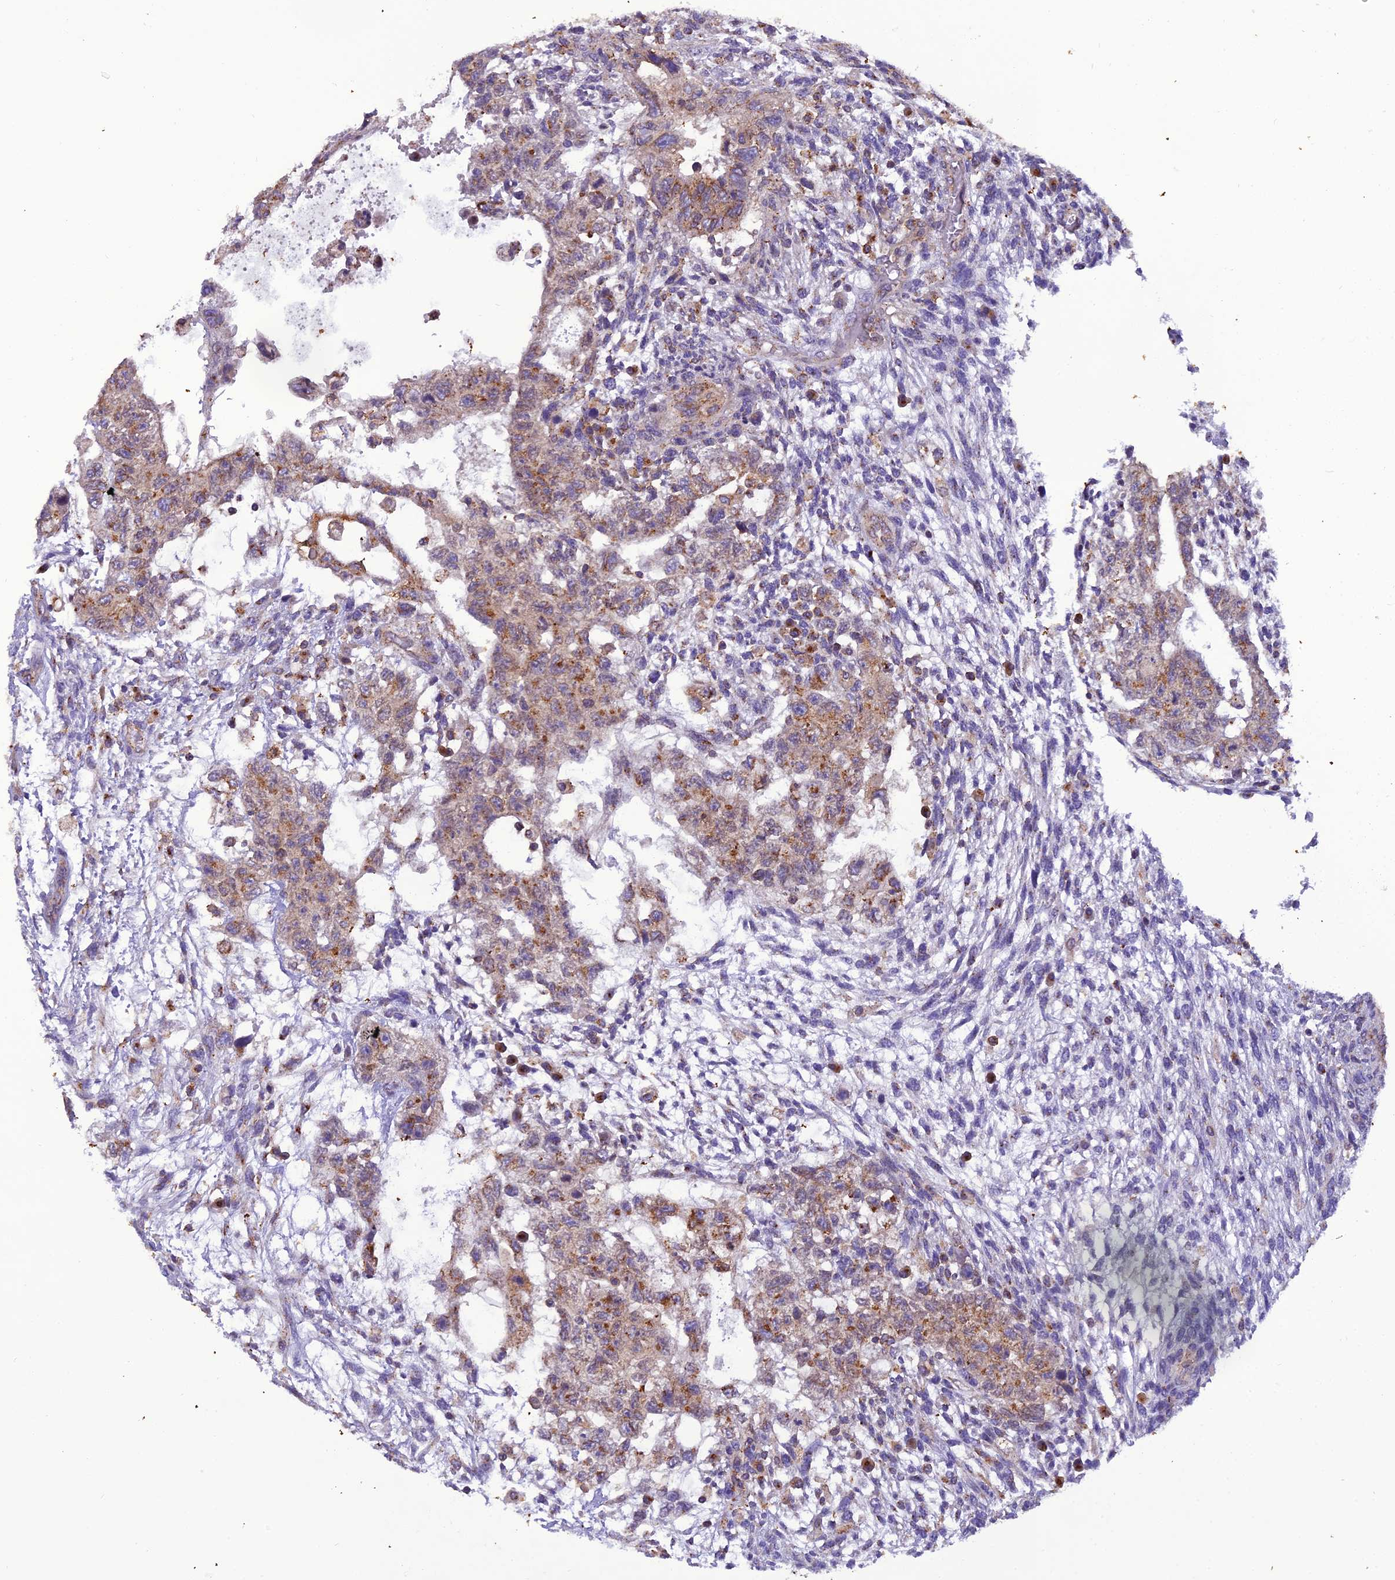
{"staining": {"intensity": "moderate", "quantity": "25%-75%", "location": "cytoplasmic/membranous"}, "tissue": "testis cancer", "cell_type": "Tumor cells", "image_type": "cancer", "snomed": [{"axis": "morphology", "description": "Normal tissue, NOS"}, {"axis": "morphology", "description": "Carcinoma, Embryonal, NOS"}, {"axis": "topography", "description": "Testis"}], "caption": "IHC photomicrograph of neoplastic tissue: embryonal carcinoma (testis) stained using immunohistochemistry shows medium levels of moderate protein expression localized specifically in the cytoplasmic/membranous of tumor cells, appearing as a cytoplasmic/membranous brown color.", "gene": "GOLPH3", "patient": {"sex": "male", "age": 36}}